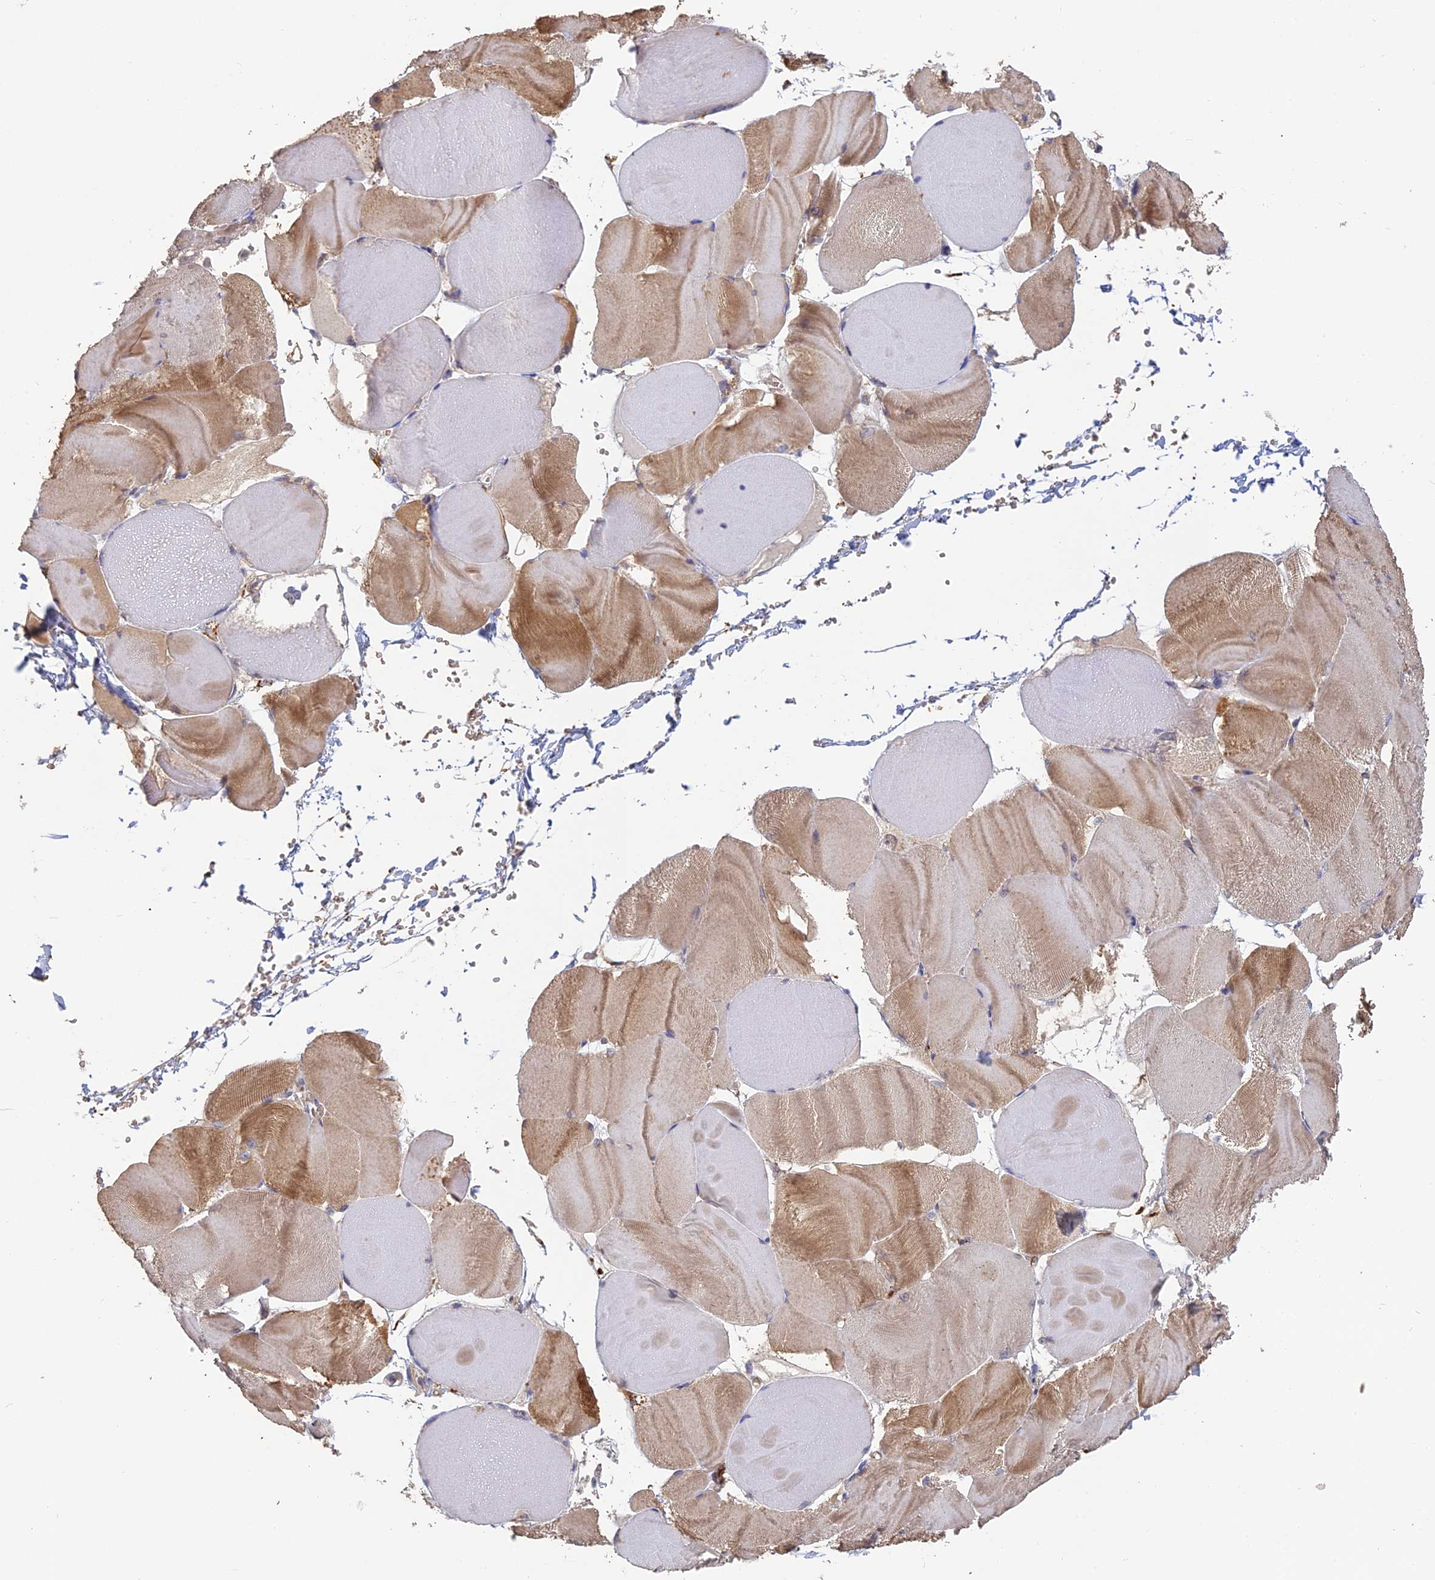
{"staining": {"intensity": "moderate", "quantity": "25%-75%", "location": "cytoplasmic/membranous"}, "tissue": "skeletal muscle", "cell_type": "Myocytes", "image_type": "normal", "snomed": [{"axis": "morphology", "description": "Normal tissue, NOS"}, {"axis": "morphology", "description": "Basal cell carcinoma"}, {"axis": "topography", "description": "Skeletal muscle"}], "caption": "DAB immunohistochemical staining of benign human skeletal muscle demonstrates moderate cytoplasmic/membranous protein positivity in approximately 25%-75% of myocytes.", "gene": "PPIC", "patient": {"sex": "female", "age": 64}}